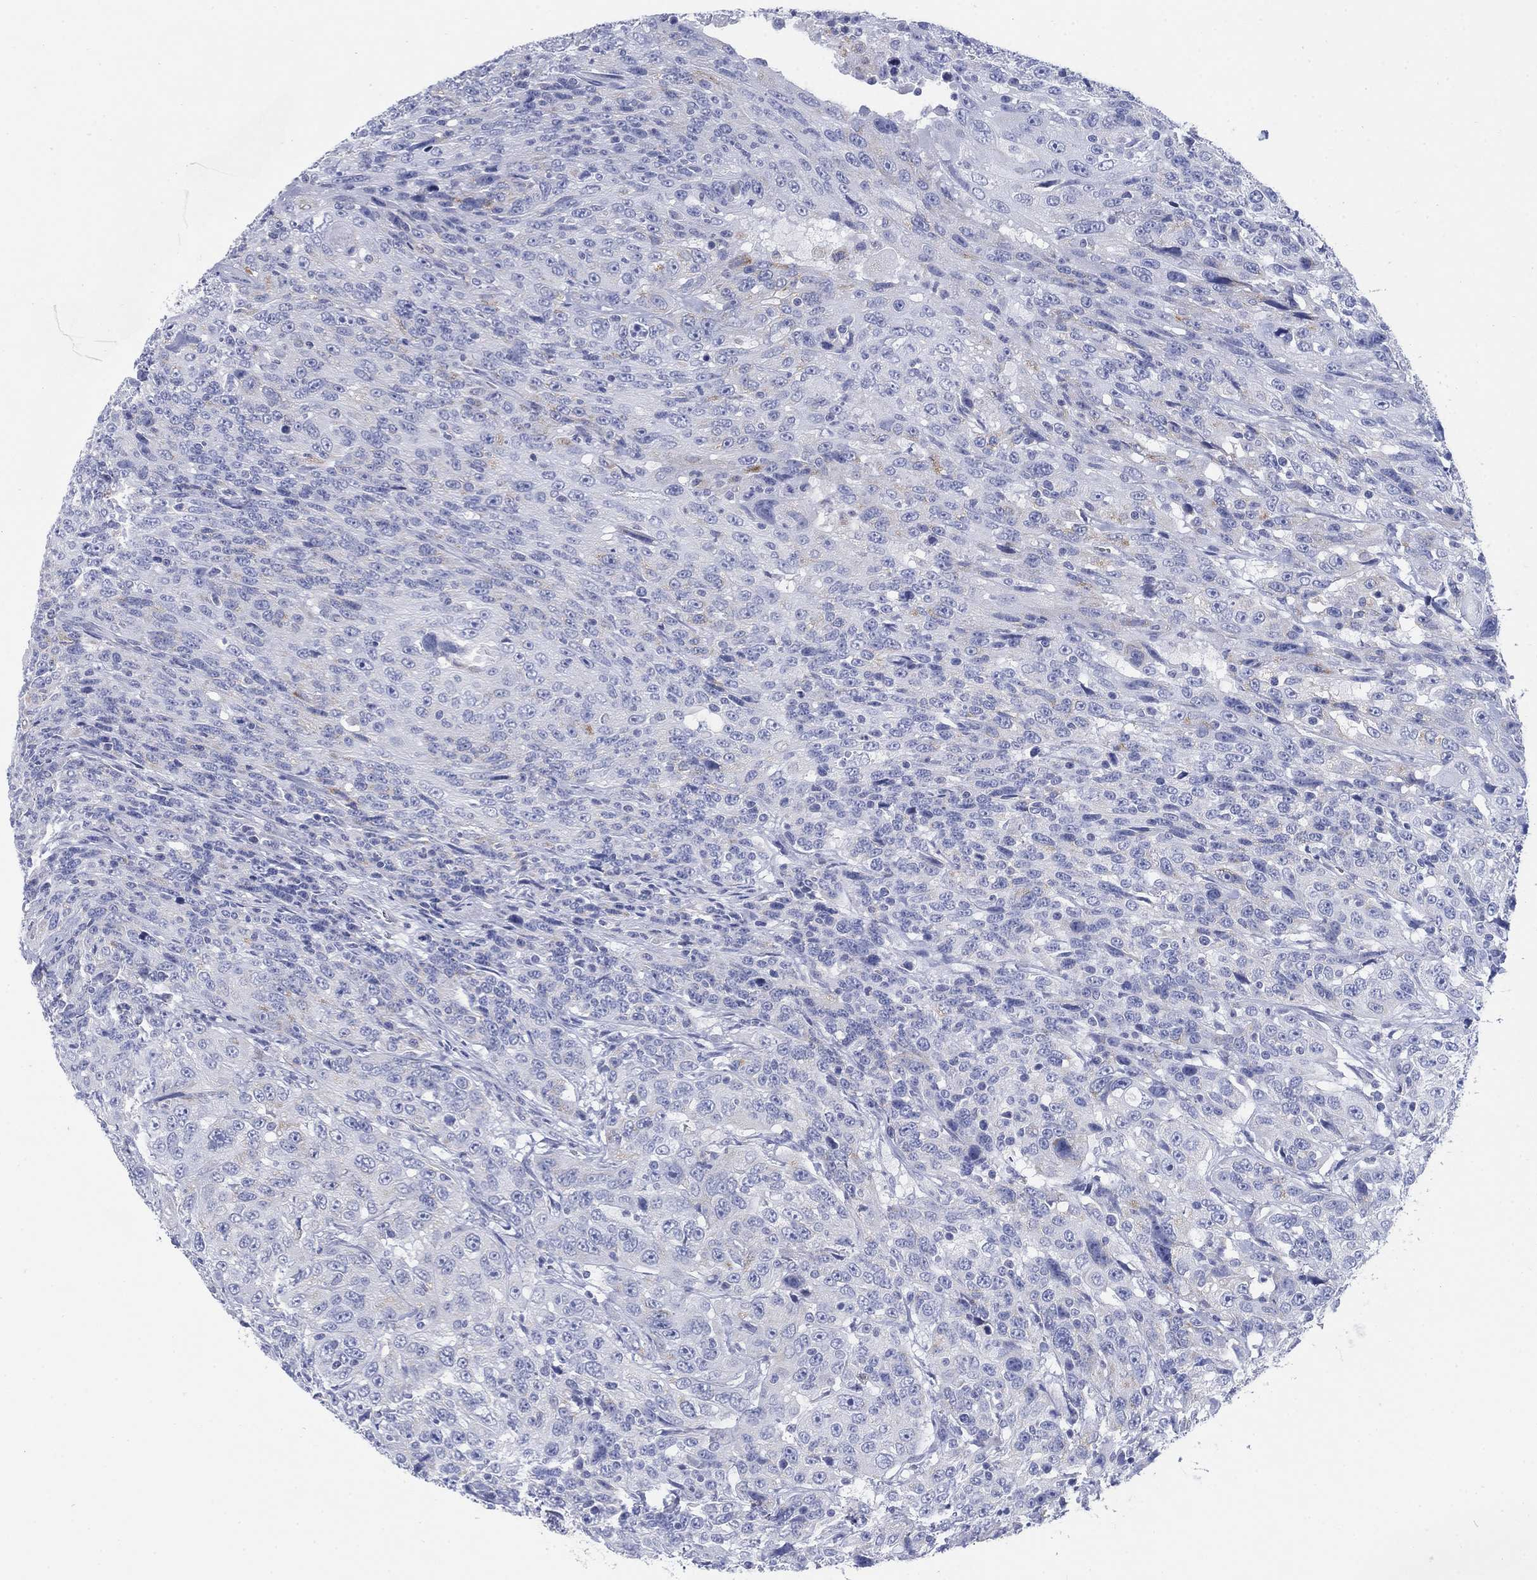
{"staining": {"intensity": "negative", "quantity": "none", "location": "none"}, "tissue": "urothelial cancer", "cell_type": "Tumor cells", "image_type": "cancer", "snomed": [{"axis": "morphology", "description": "Urothelial carcinoma, NOS"}, {"axis": "morphology", "description": "Urothelial carcinoma, High grade"}, {"axis": "topography", "description": "Urinary bladder"}], "caption": "The immunohistochemistry image has no significant staining in tumor cells of urothelial cancer tissue.", "gene": "SCCPDH", "patient": {"sex": "female", "age": 73}}